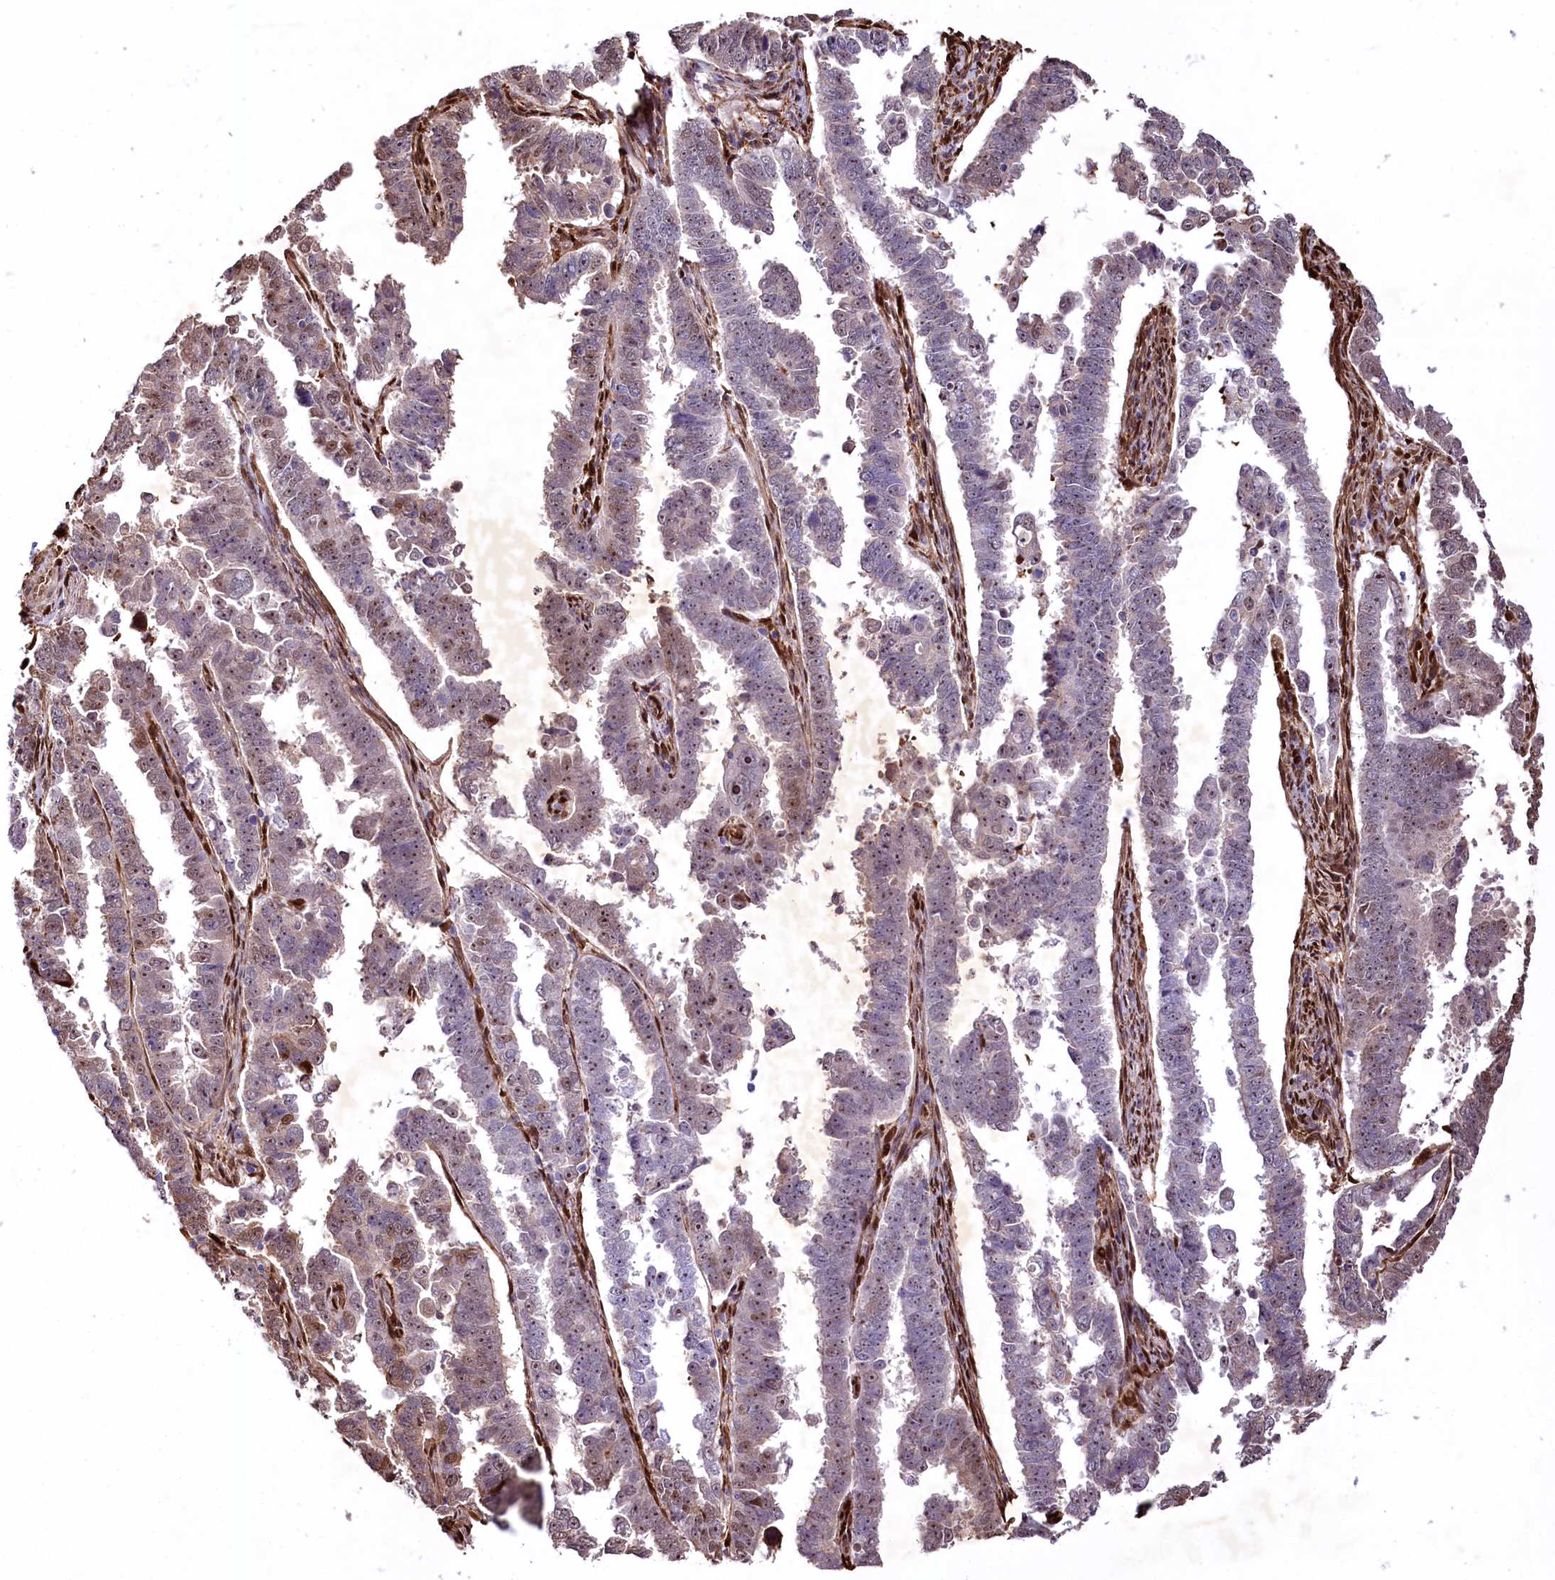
{"staining": {"intensity": "moderate", "quantity": "25%-75%", "location": "nuclear"}, "tissue": "endometrial cancer", "cell_type": "Tumor cells", "image_type": "cancer", "snomed": [{"axis": "morphology", "description": "Adenocarcinoma, NOS"}, {"axis": "topography", "description": "Endometrium"}], "caption": "Protein analysis of endometrial cancer tissue displays moderate nuclear expression in approximately 25%-75% of tumor cells. Nuclei are stained in blue.", "gene": "PTMS", "patient": {"sex": "female", "age": 75}}